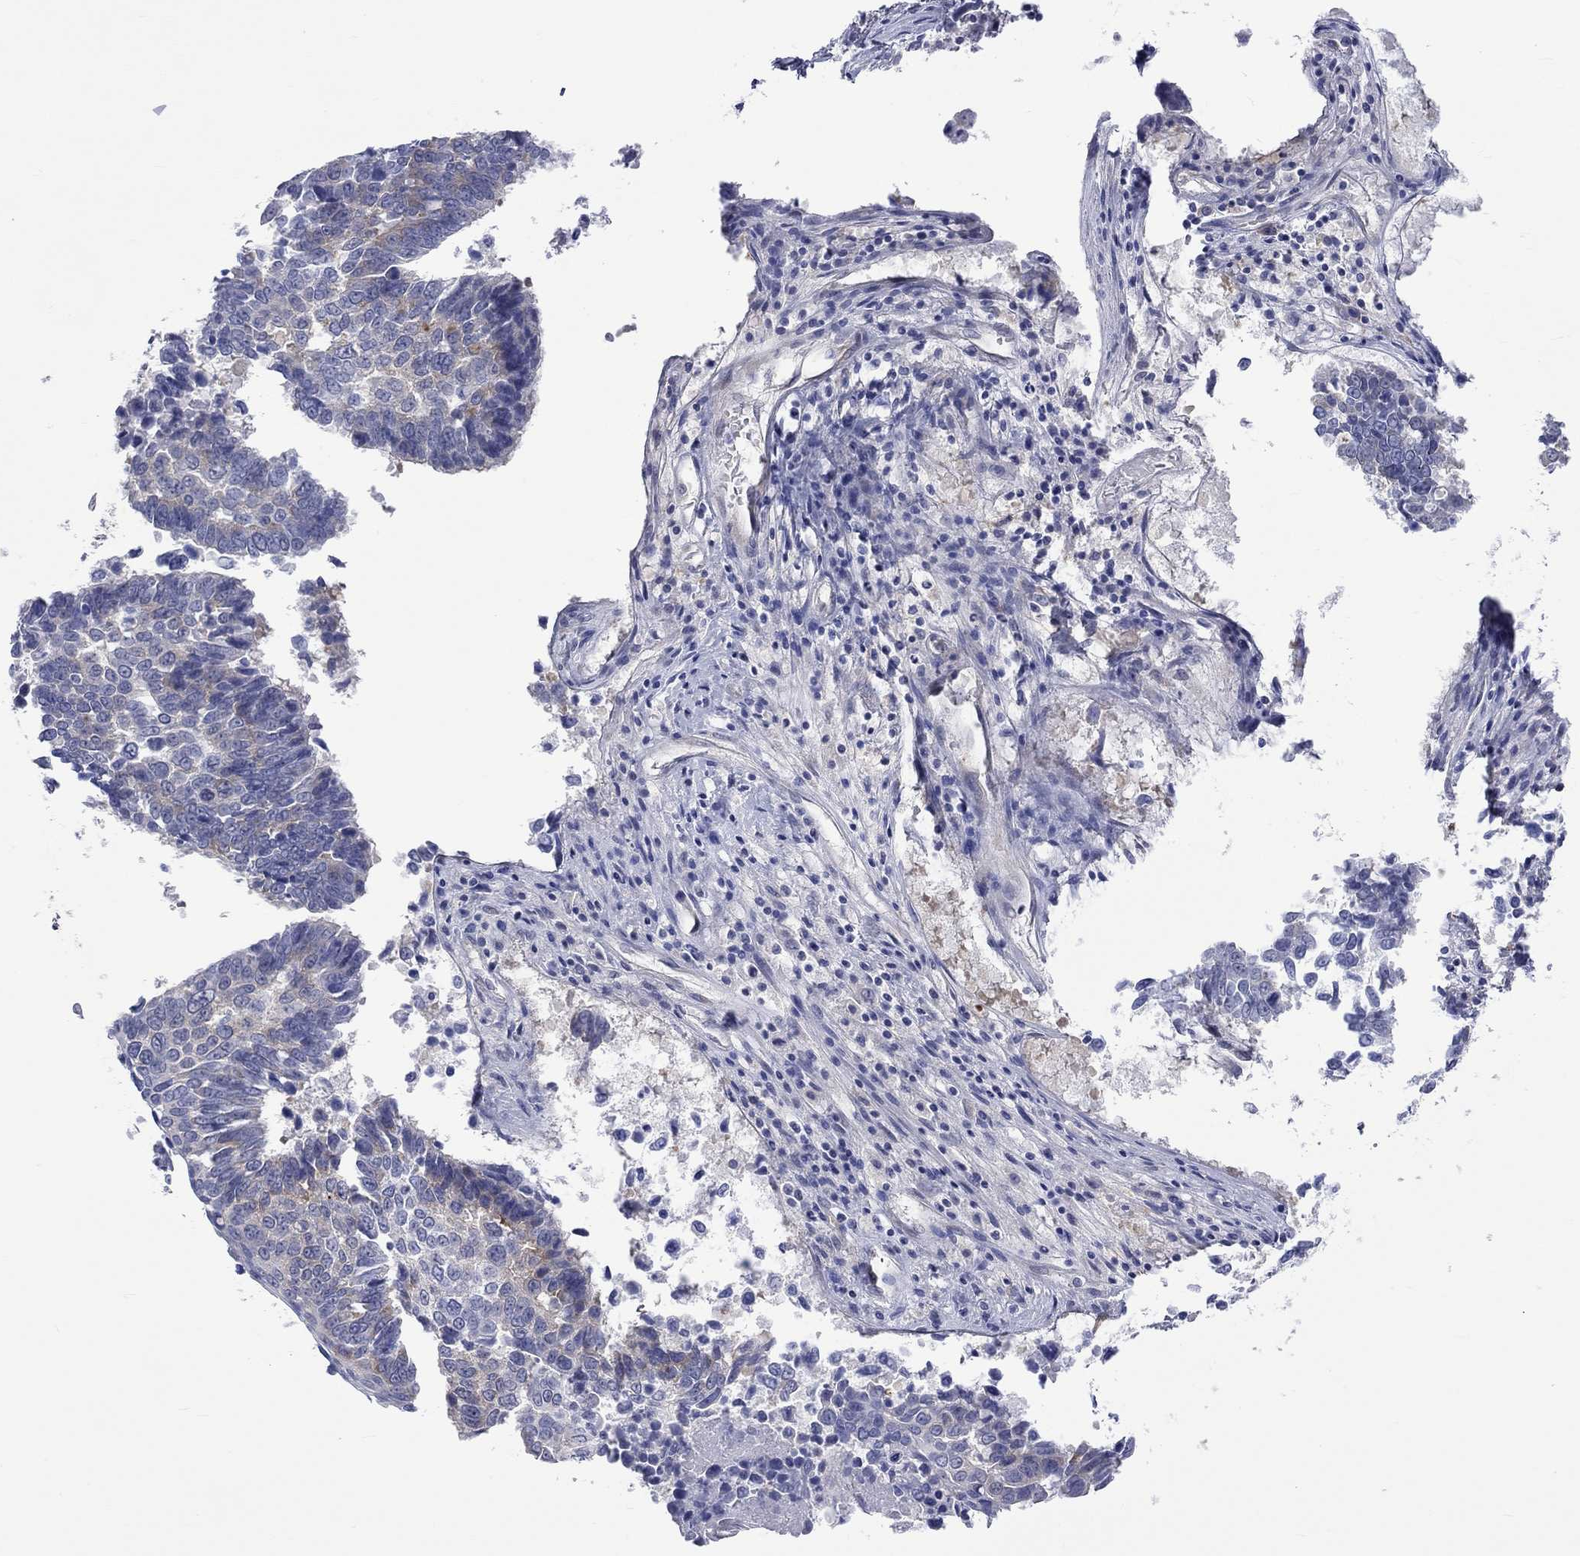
{"staining": {"intensity": "negative", "quantity": "none", "location": "none"}, "tissue": "lung cancer", "cell_type": "Tumor cells", "image_type": "cancer", "snomed": [{"axis": "morphology", "description": "Squamous cell carcinoma, NOS"}, {"axis": "topography", "description": "Lung"}], "caption": "The image reveals no staining of tumor cells in lung cancer. Nuclei are stained in blue.", "gene": "CERS1", "patient": {"sex": "male", "age": 73}}